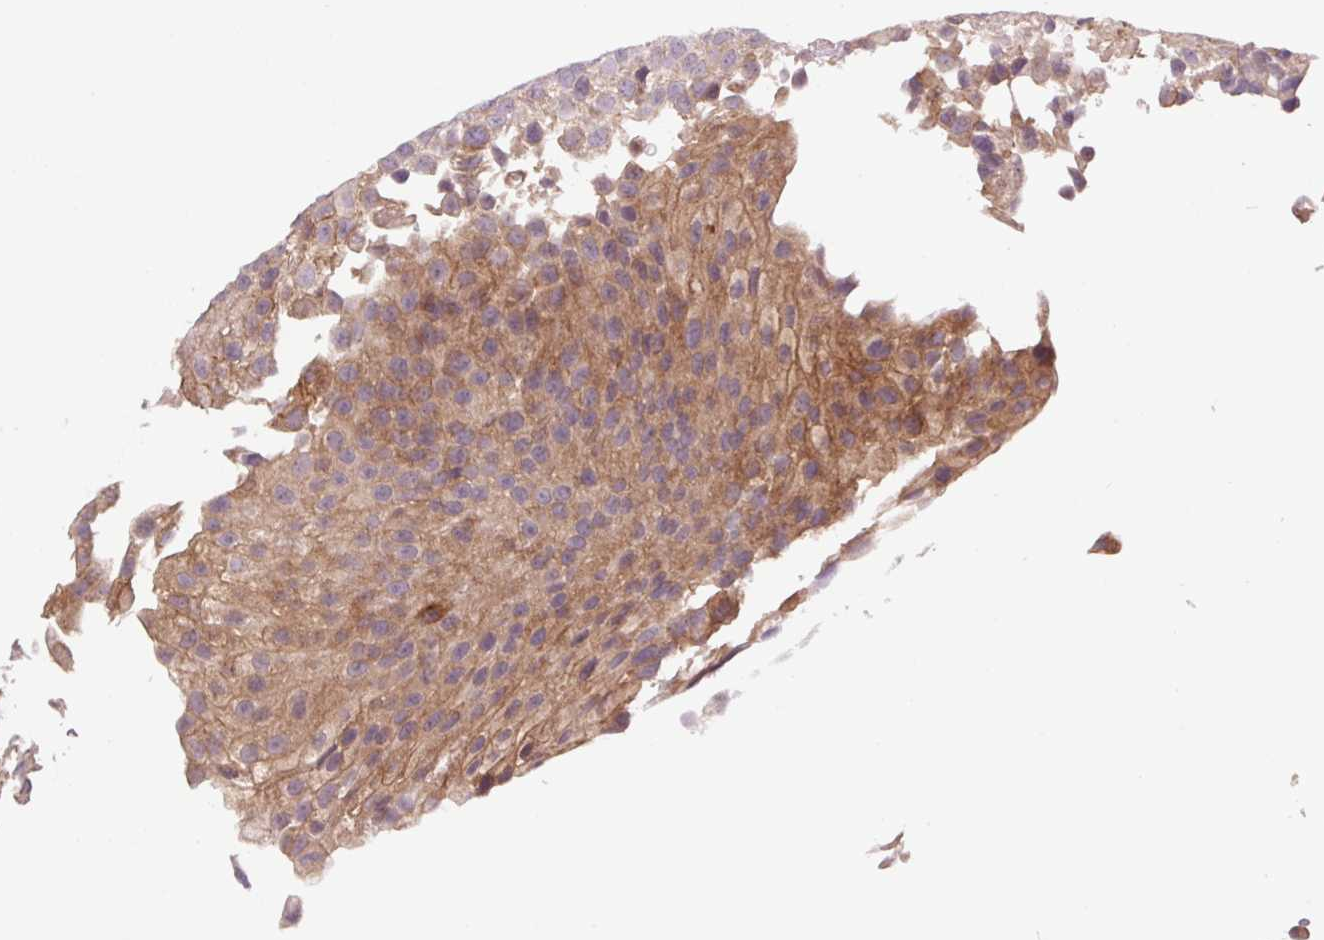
{"staining": {"intensity": "moderate", "quantity": ">75%", "location": "cytoplasmic/membranous"}, "tissue": "urothelial cancer", "cell_type": "Tumor cells", "image_type": "cancer", "snomed": [{"axis": "morphology", "description": "Urothelial carcinoma, NOS"}, {"axis": "topography", "description": "Urinary bladder"}], "caption": "Transitional cell carcinoma stained with a brown dye displays moderate cytoplasmic/membranous positive staining in approximately >75% of tumor cells.", "gene": "MINK1", "patient": {"sex": "male", "age": 87}}